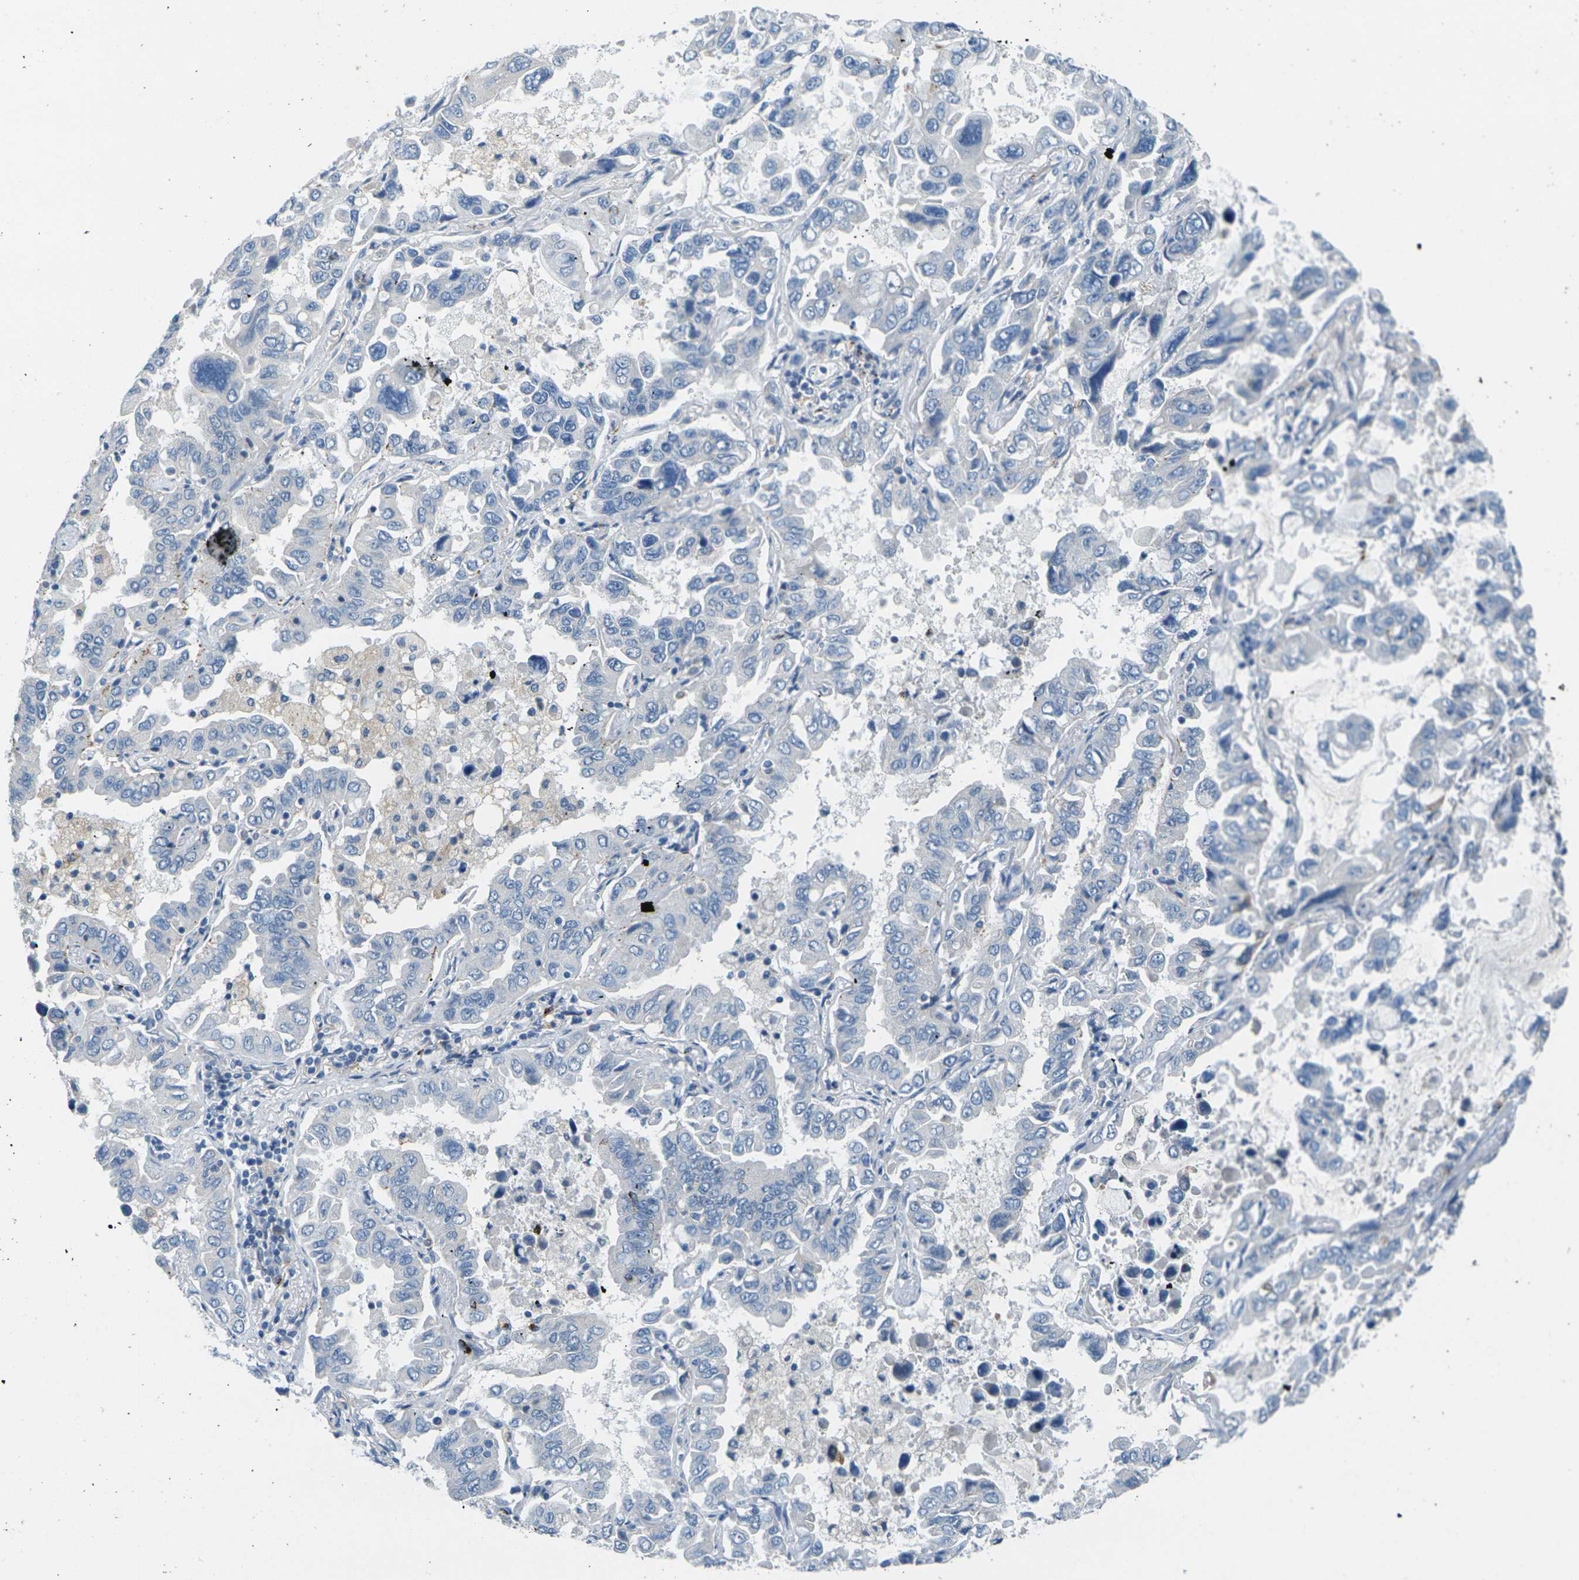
{"staining": {"intensity": "negative", "quantity": "none", "location": "none"}, "tissue": "lung cancer", "cell_type": "Tumor cells", "image_type": "cancer", "snomed": [{"axis": "morphology", "description": "Adenocarcinoma, NOS"}, {"axis": "topography", "description": "Lung"}], "caption": "High power microscopy histopathology image of an immunohistochemistry (IHC) histopathology image of lung cancer (adenocarcinoma), revealing no significant expression in tumor cells.", "gene": "CYP2C8", "patient": {"sex": "male", "age": 64}}